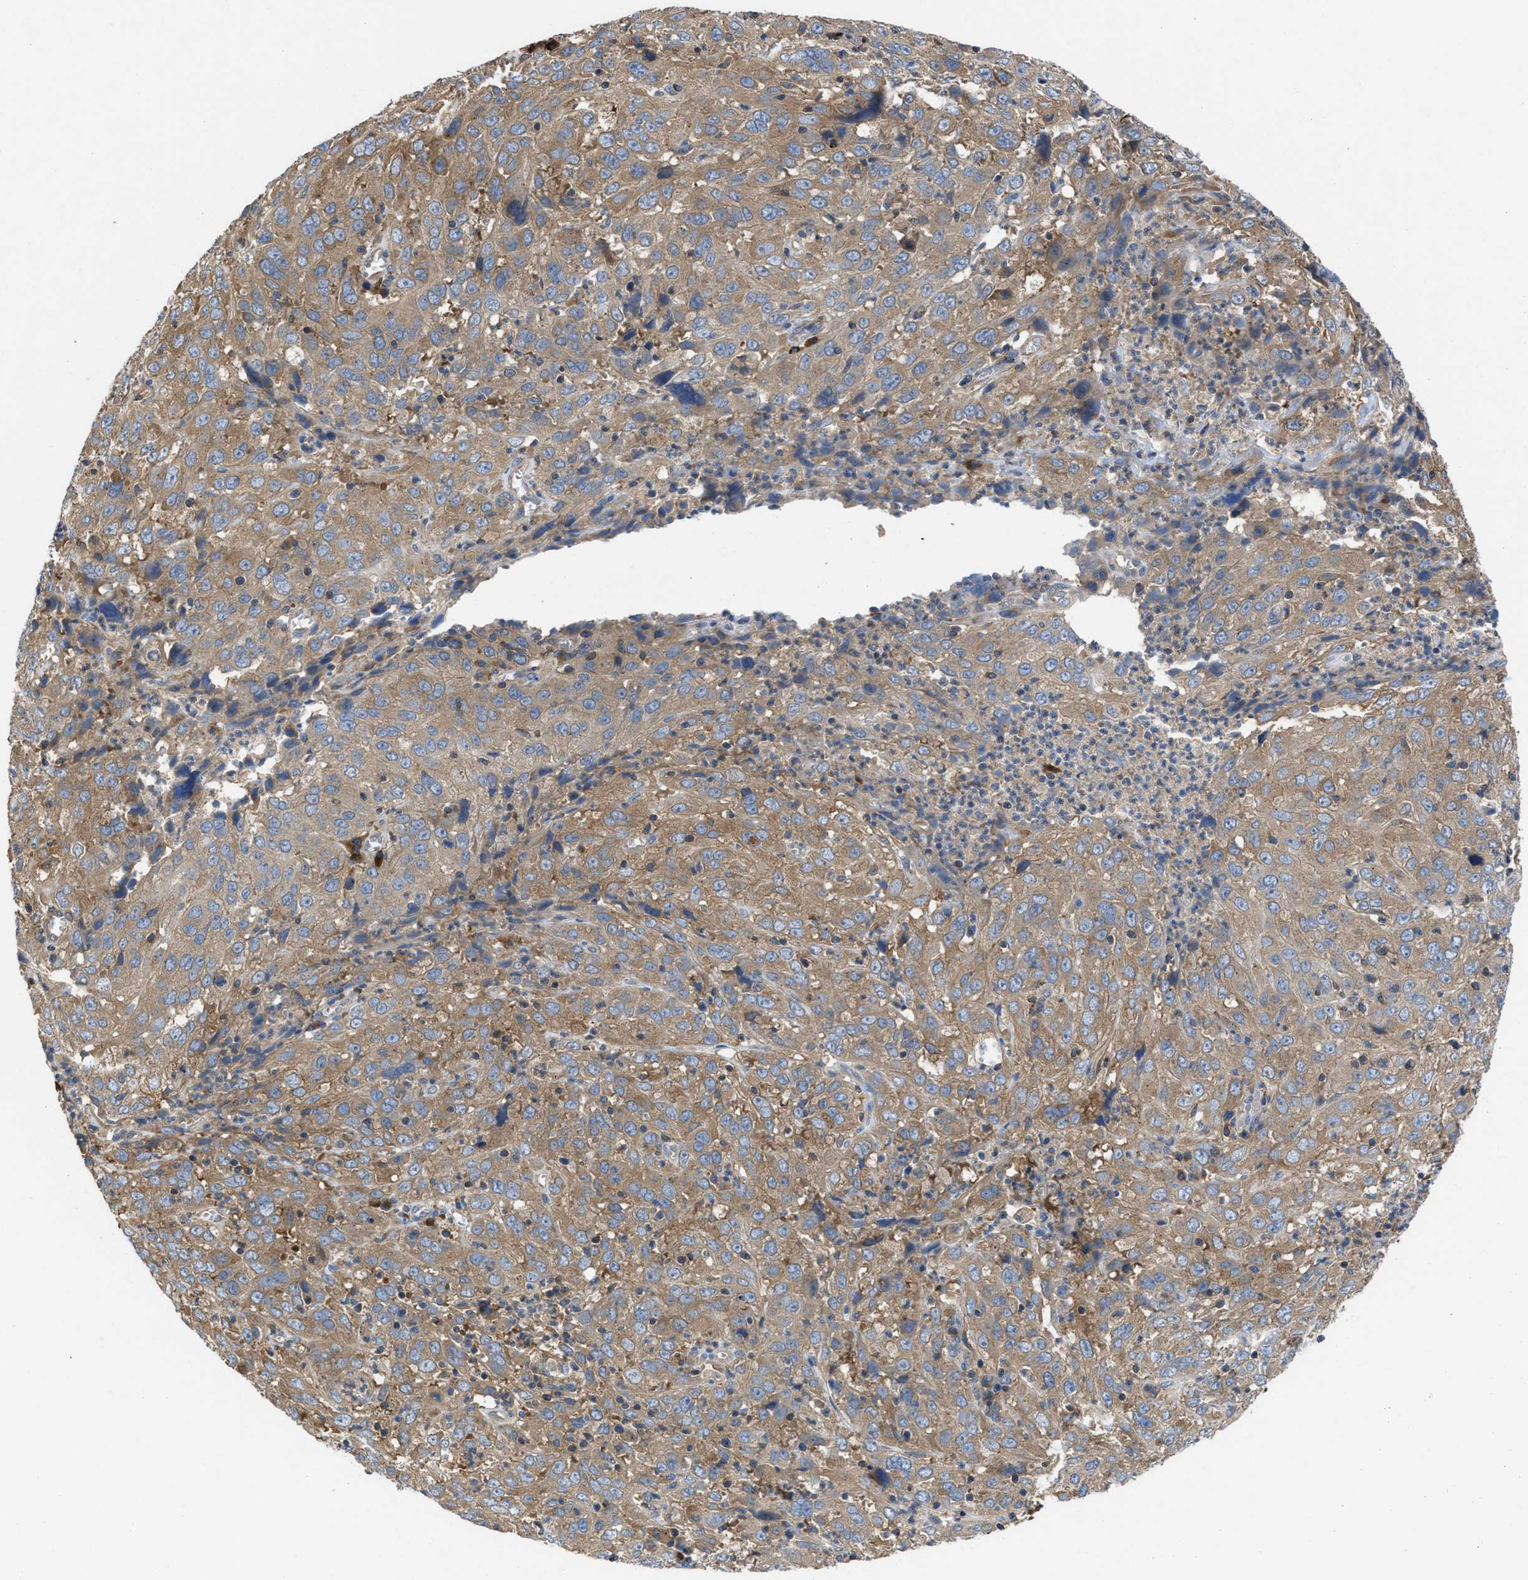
{"staining": {"intensity": "moderate", "quantity": ">75%", "location": "cytoplasmic/membranous"}, "tissue": "cervical cancer", "cell_type": "Tumor cells", "image_type": "cancer", "snomed": [{"axis": "morphology", "description": "Squamous cell carcinoma, NOS"}, {"axis": "topography", "description": "Cervix"}], "caption": "Cervical cancer (squamous cell carcinoma) stained with IHC displays moderate cytoplasmic/membranous staining in approximately >75% of tumor cells.", "gene": "CHKB", "patient": {"sex": "female", "age": 32}}